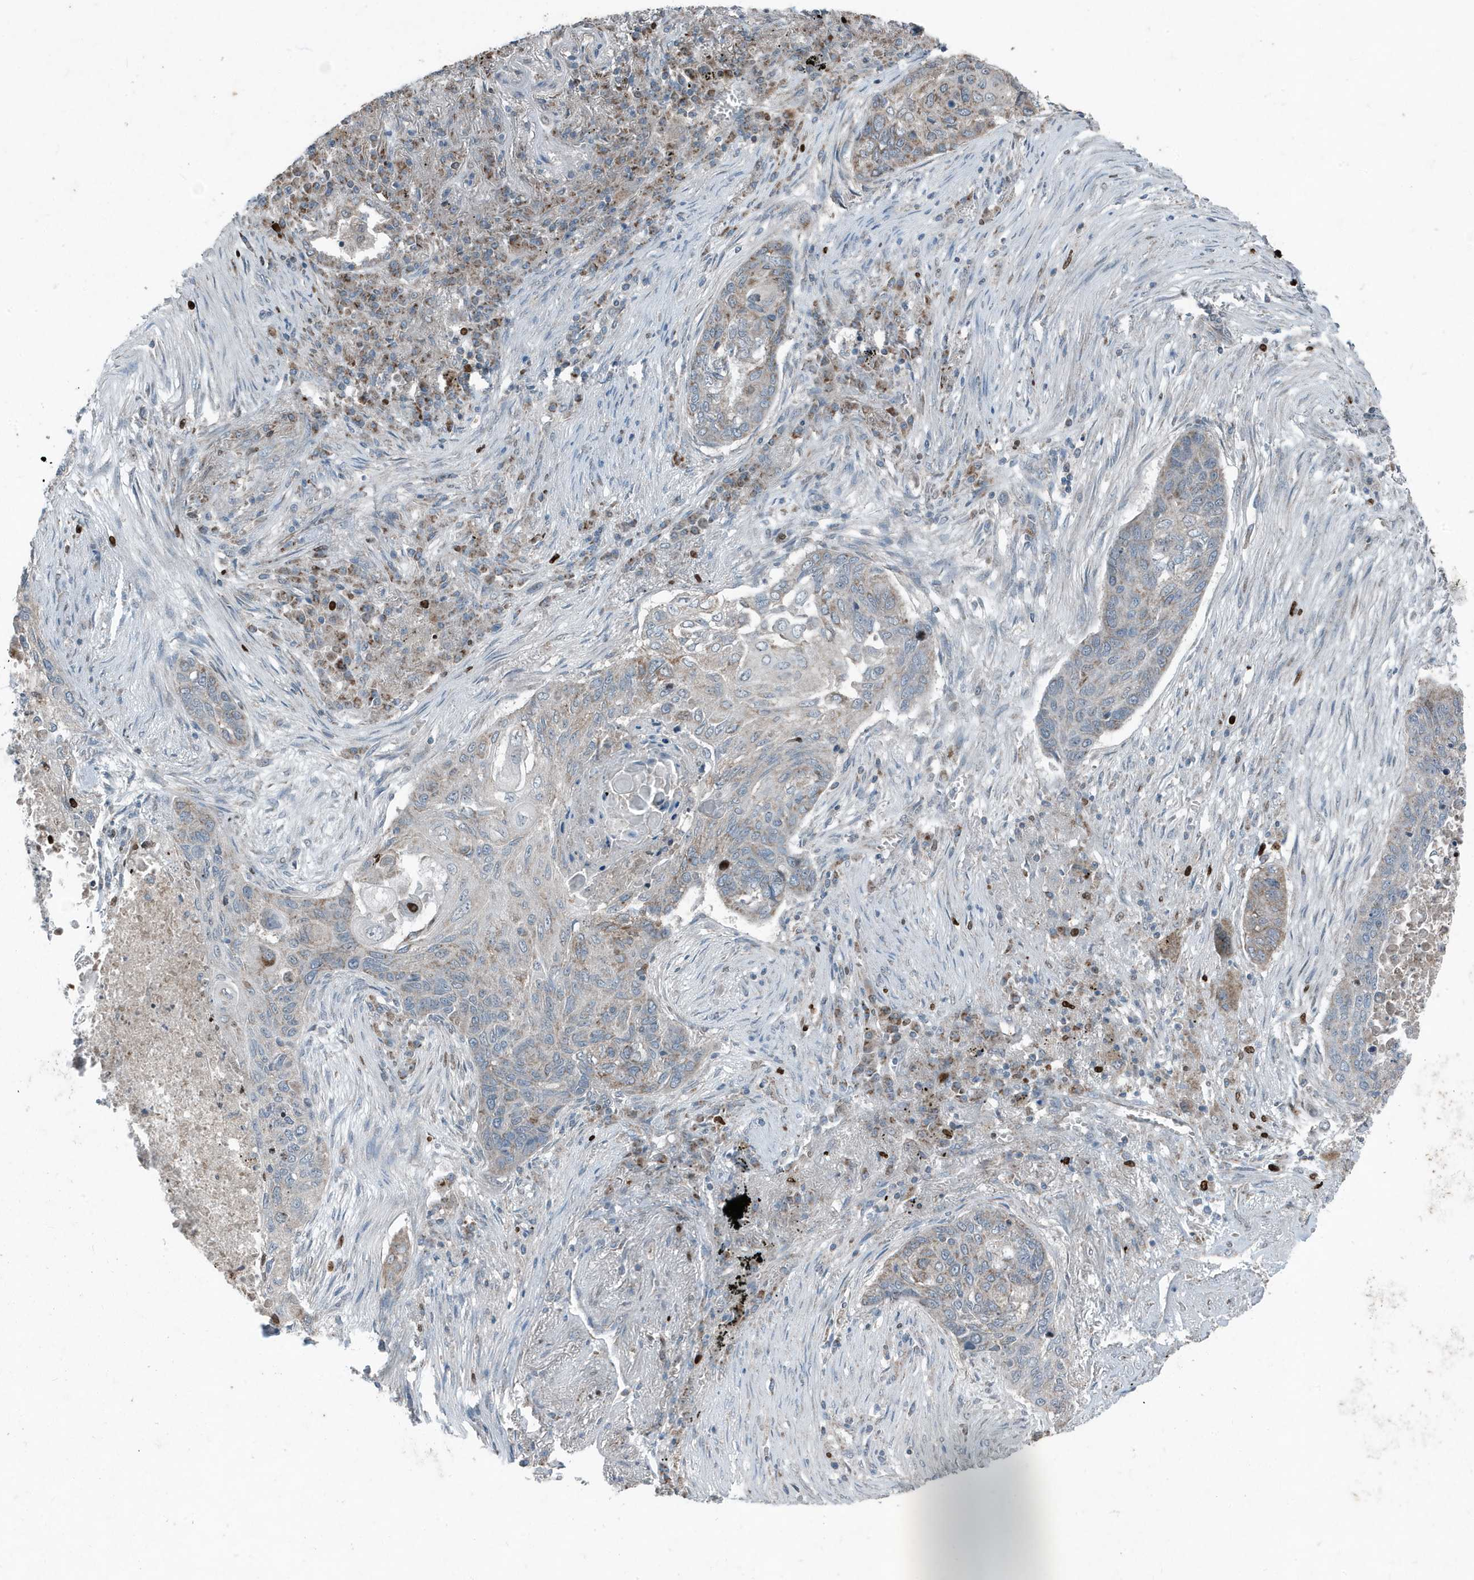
{"staining": {"intensity": "weak", "quantity": "25%-75%", "location": "cytoplasmic/membranous"}, "tissue": "lung cancer", "cell_type": "Tumor cells", "image_type": "cancer", "snomed": [{"axis": "morphology", "description": "Squamous cell carcinoma, NOS"}, {"axis": "topography", "description": "Lung"}], "caption": "A micrograph showing weak cytoplasmic/membranous expression in approximately 25%-75% of tumor cells in lung cancer, as visualized by brown immunohistochemical staining.", "gene": "MT-CYB", "patient": {"sex": "female", "age": 63}}